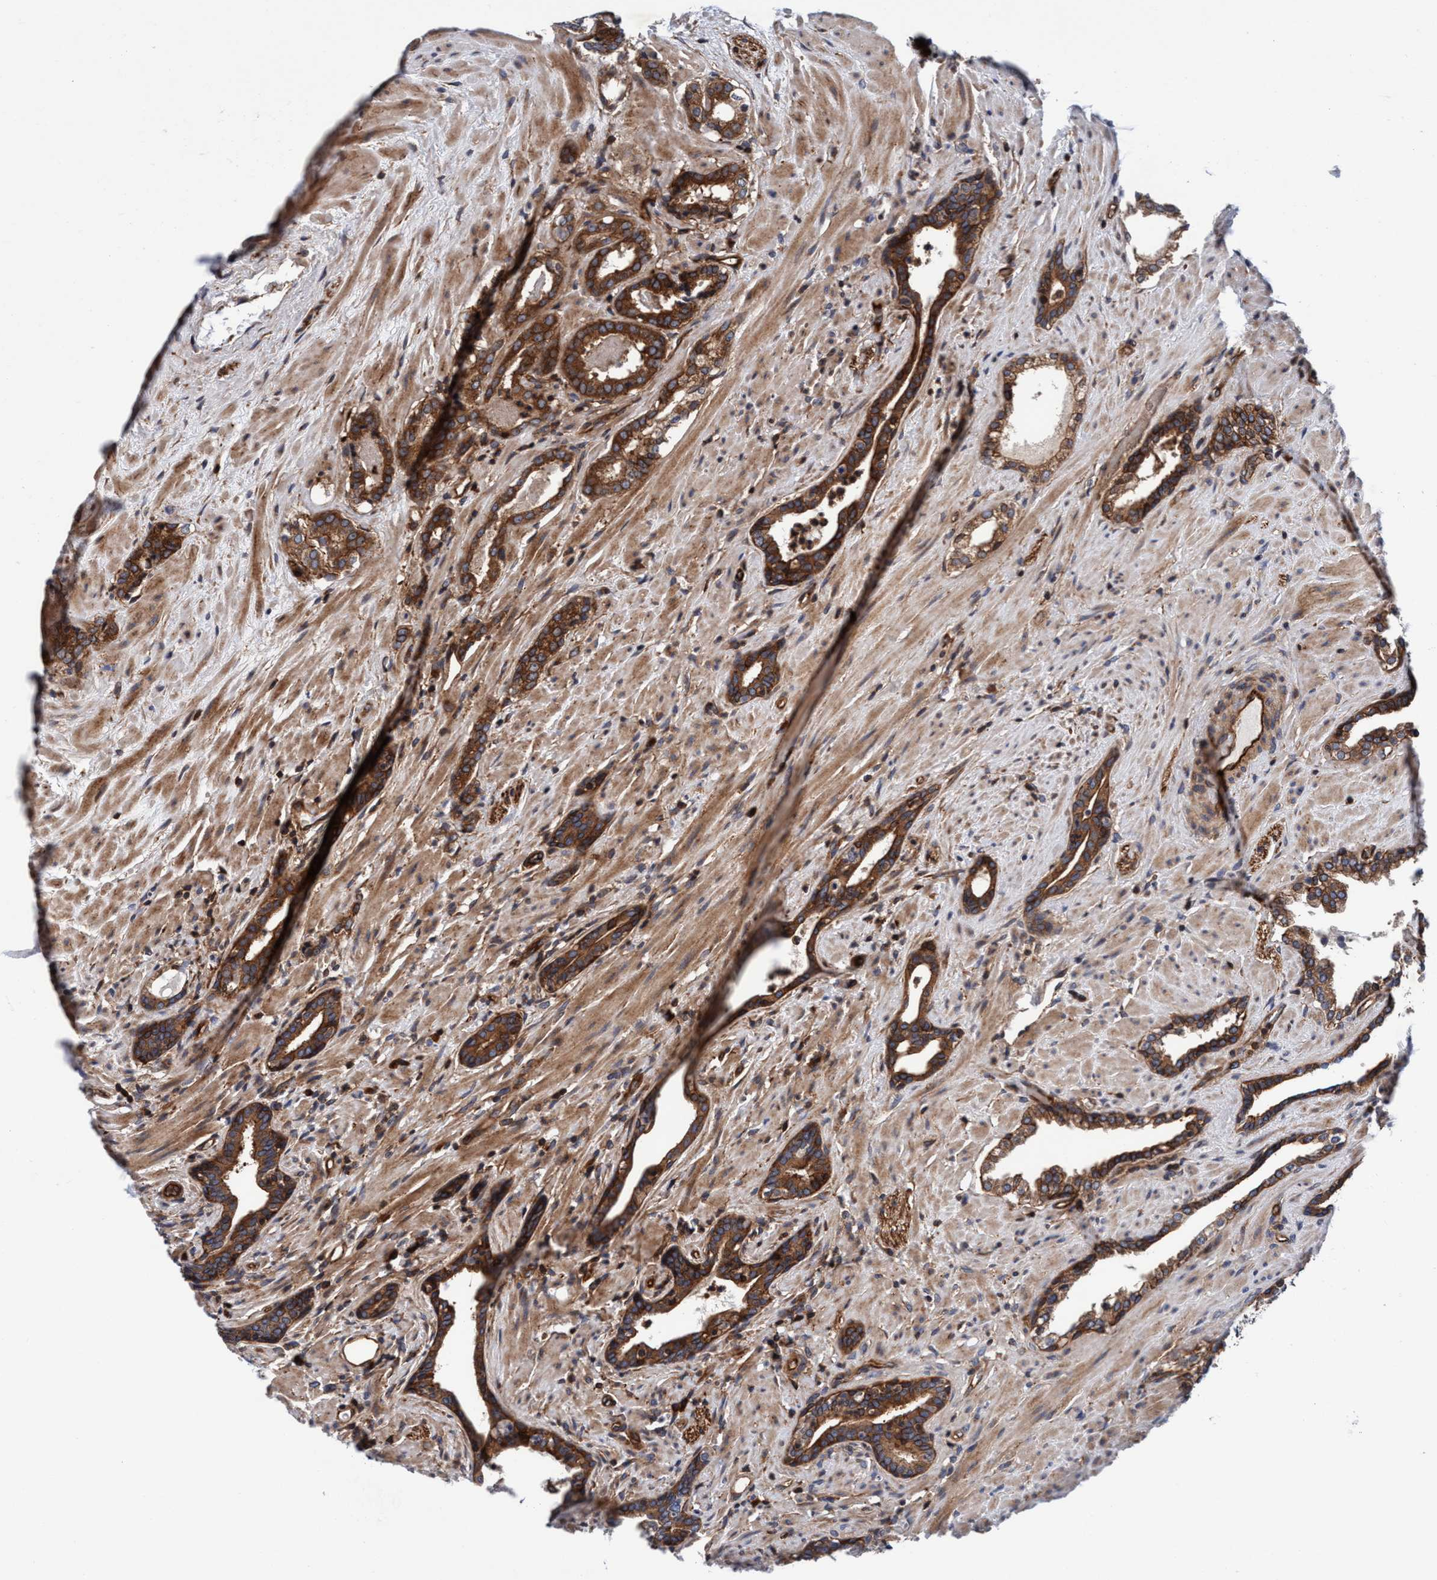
{"staining": {"intensity": "strong", "quantity": ">75%", "location": "cytoplasmic/membranous"}, "tissue": "prostate cancer", "cell_type": "Tumor cells", "image_type": "cancer", "snomed": [{"axis": "morphology", "description": "Adenocarcinoma, High grade"}, {"axis": "topography", "description": "Prostate"}], "caption": "IHC (DAB) staining of human prostate cancer (adenocarcinoma (high-grade)) demonstrates strong cytoplasmic/membranous protein expression in about >75% of tumor cells. The staining is performed using DAB brown chromogen to label protein expression. The nuclei are counter-stained blue using hematoxylin.", "gene": "MCM3AP", "patient": {"sex": "male", "age": 71}}